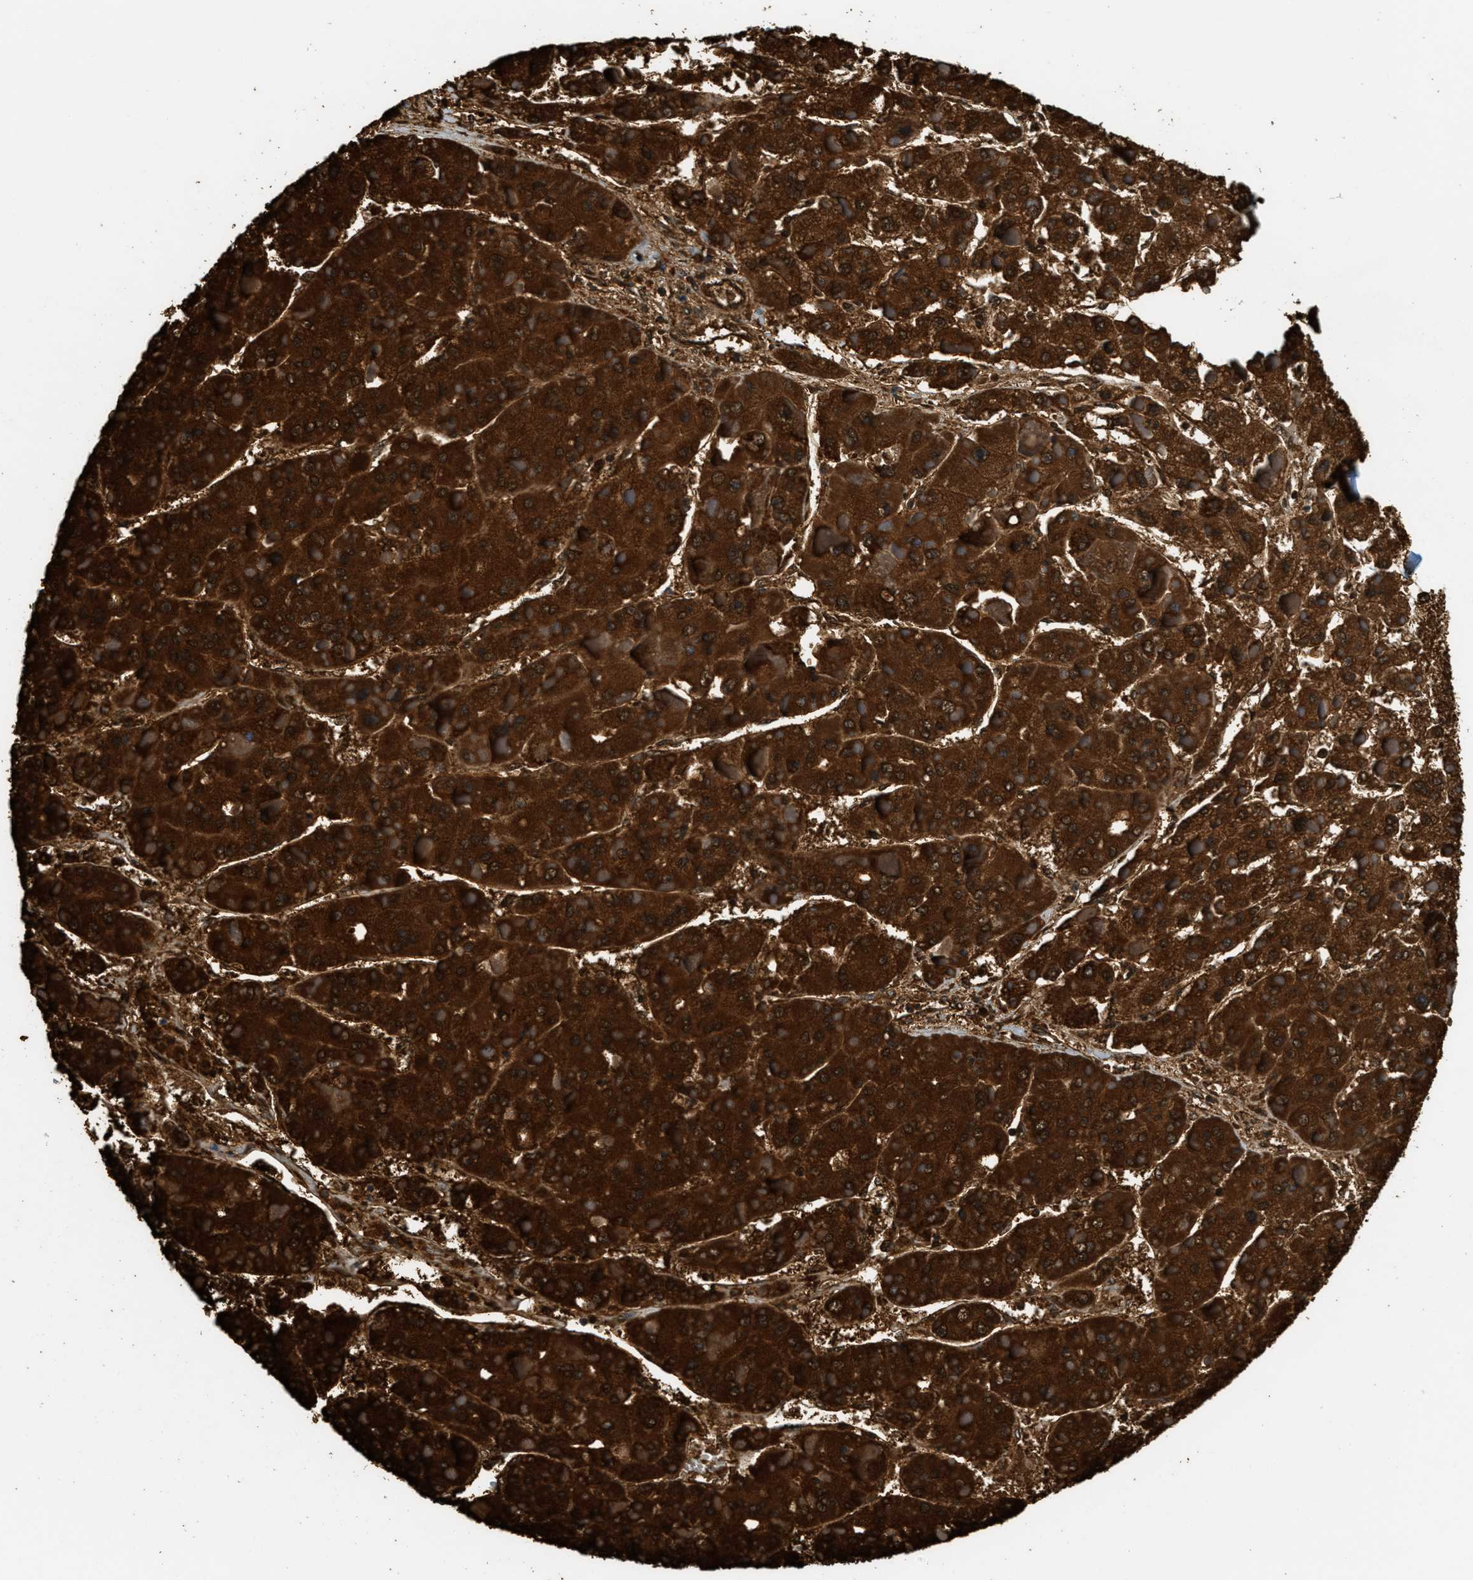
{"staining": {"intensity": "strong", "quantity": ">75%", "location": "cytoplasmic/membranous"}, "tissue": "liver cancer", "cell_type": "Tumor cells", "image_type": "cancer", "snomed": [{"axis": "morphology", "description": "Carcinoma, Hepatocellular, NOS"}, {"axis": "topography", "description": "Liver"}], "caption": "Immunohistochemistry (DAB (3,3'-diaminobenzidine)) staining of human liver cancer (hepatocellular carcinoma) demonstrates strong cytoplasmic/membranous protein staining in approximately >75% of tumor cells. Using DAB (brown) and hematoxylin (blue) stains, captured at high magnification using brightfield microscopy.", "gene": "HLCS", "patient": {"sex": "female", "age": 73}}